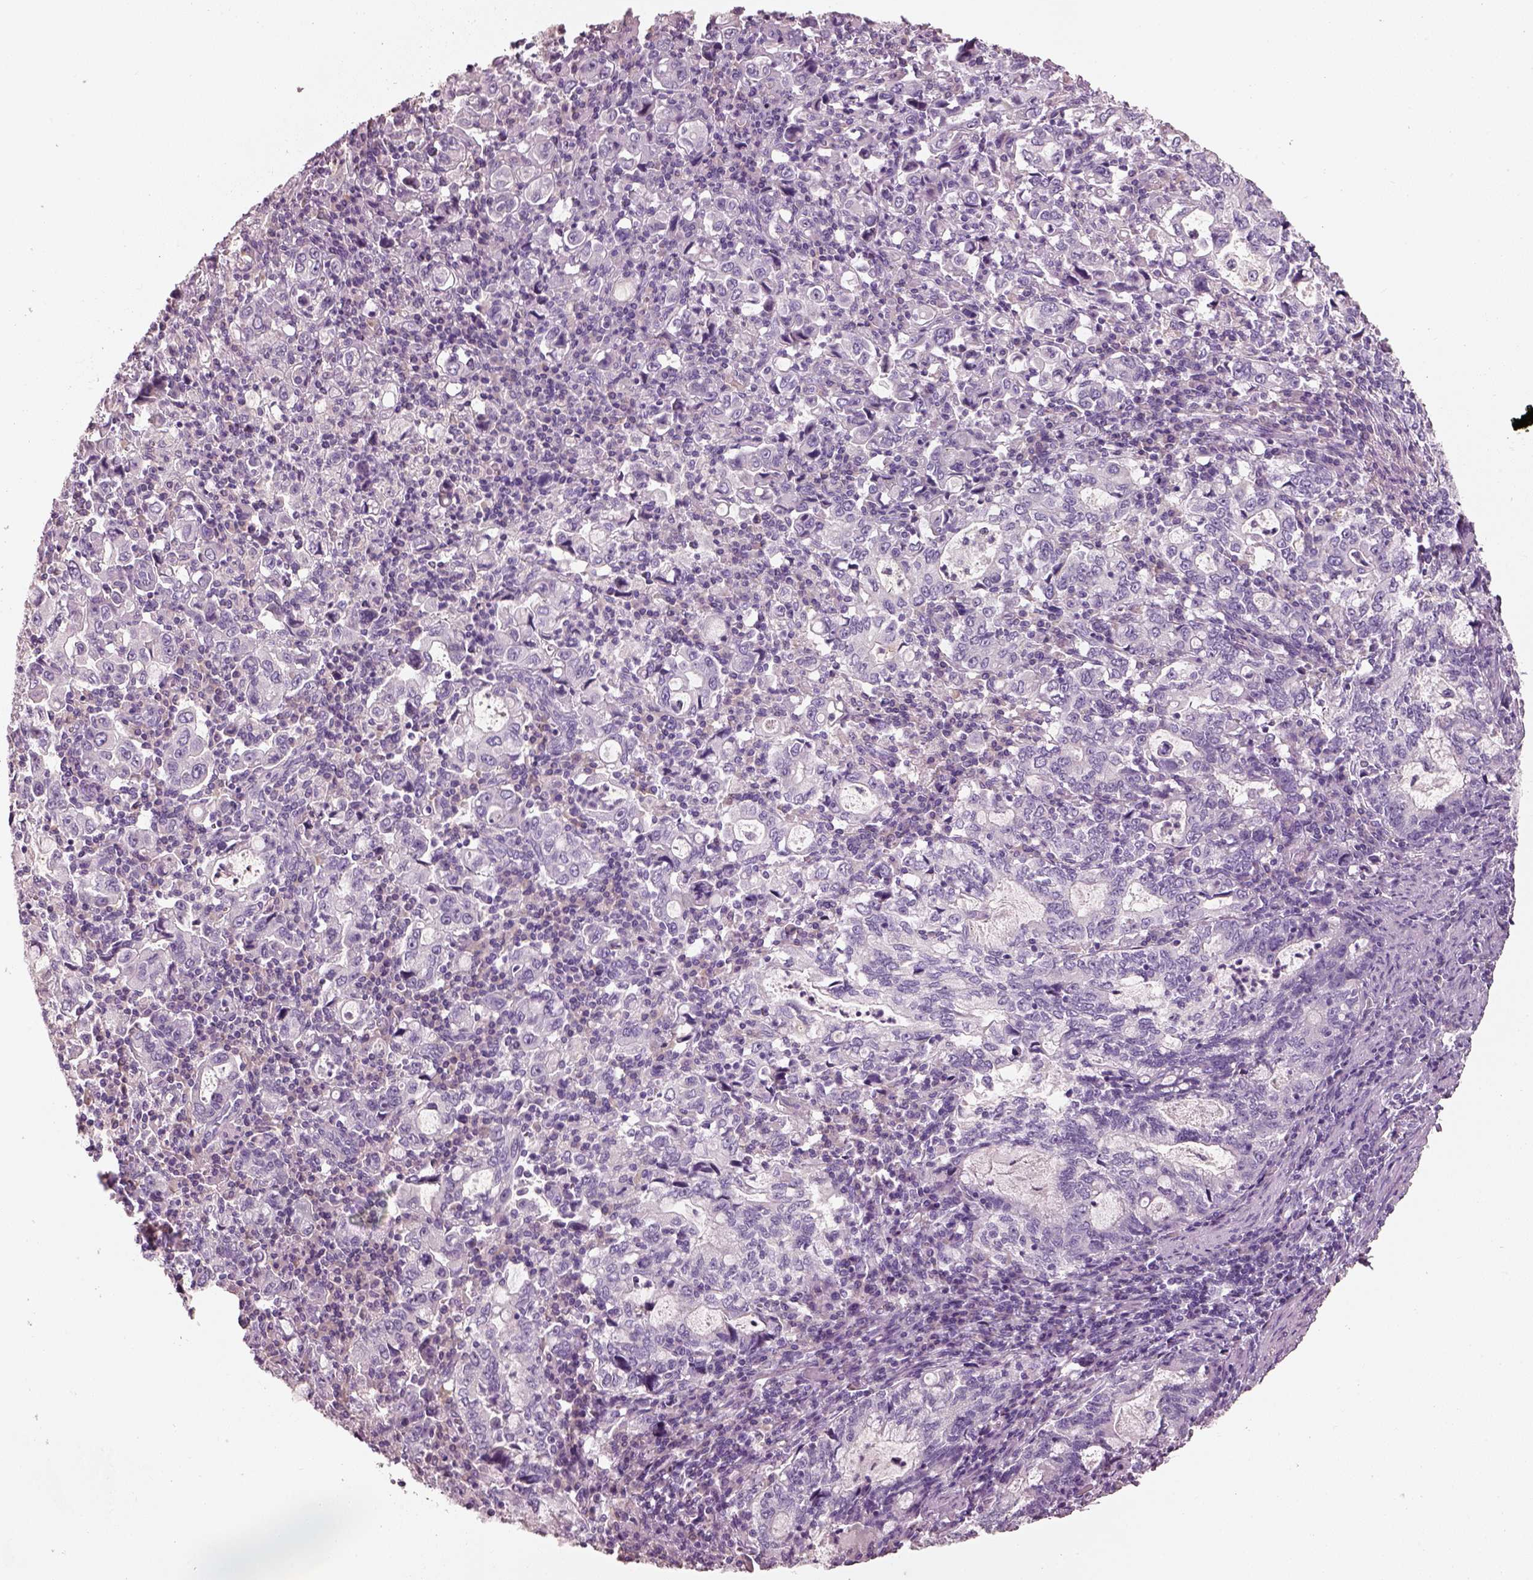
{"staining": {"intensity": "negative", "quantity": "none", "location": "none"}, "tissue": "stomach cancer", "cell_type": "Tumor cells", "image_type": "cancer", "snomed": [{"axis": "morphology", "description": "Adenocarcinoma, NOS"}, {"axis": "topography", "description": "Stomach, lower"}], "caption": "The image demonstrates no staining of tumor cells in stomach adenocarcinoma. (Brightfield microscopy of DAB immunohistochemistry (IHC) at high magnification).", "gene": "PNOC", "patient": {"sex": "female", "age": 72}}